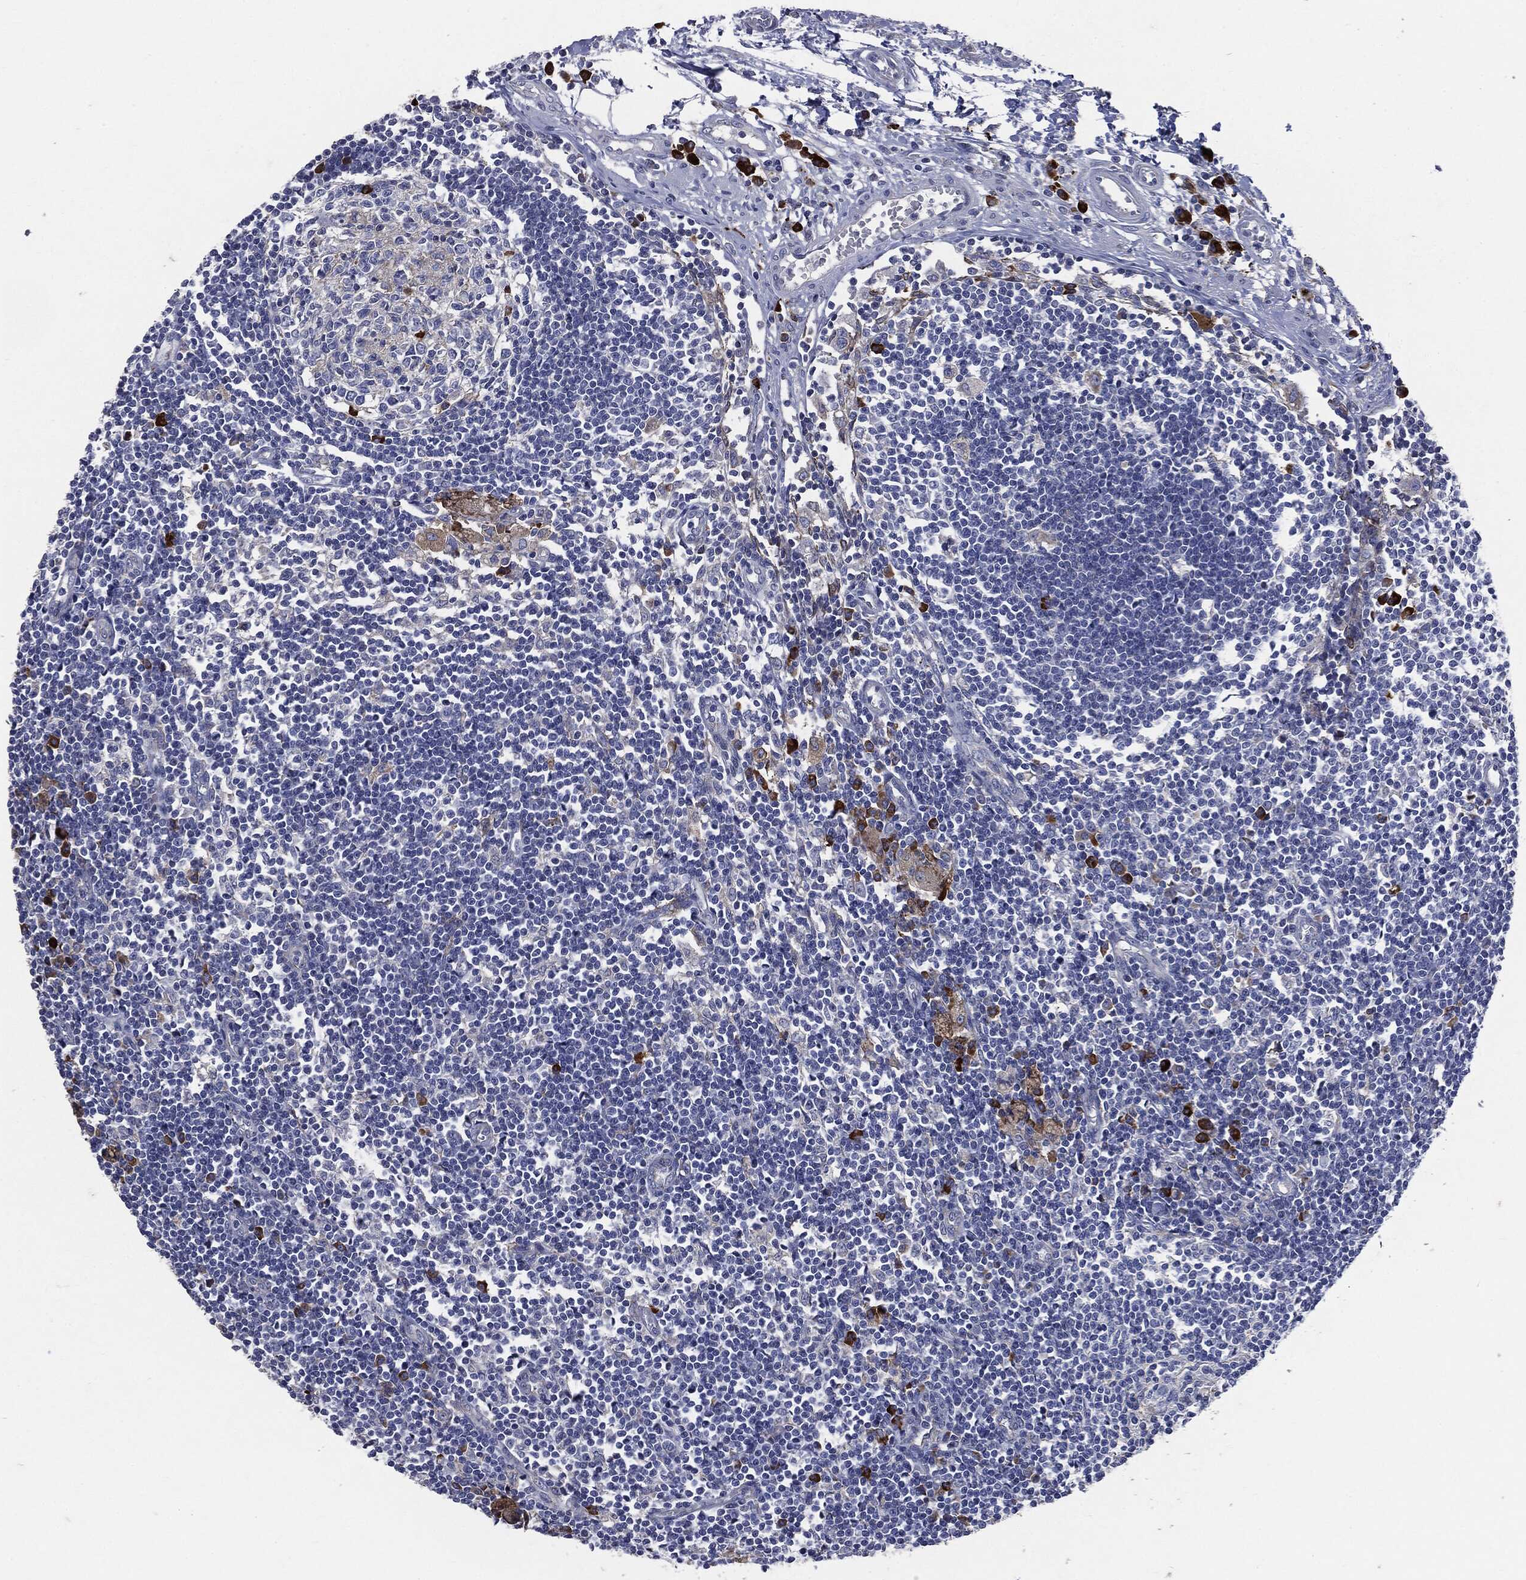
{"staining": {"intensity": "strong", "quantity": "<25%", "location": "cytoplasmic/membranous"}, "tissue": "lymph node", "cell_type": "Germinal center cells", "image_type": "normal", "snomed": [{"axis": "morphology", "description": "Normal tissue, NOS"}, {"axis": "morphology", "description": "Adenocarcinoma, NOS"}, {"axis": "topography", "description": "Lymph node"}, {"axis": "topography", "description": "Pancreas"}], "caption": "Lymph node was stained to show a protein in brown. There is medium levels of strong cytoplasmic/membranous positivity in about <25% of germinal center cells. (brown staining indicates protein expression, while blue staining denotes nuclei).", "gene": "PTGS2", "patient": {"sex": "female", "age": 58}}